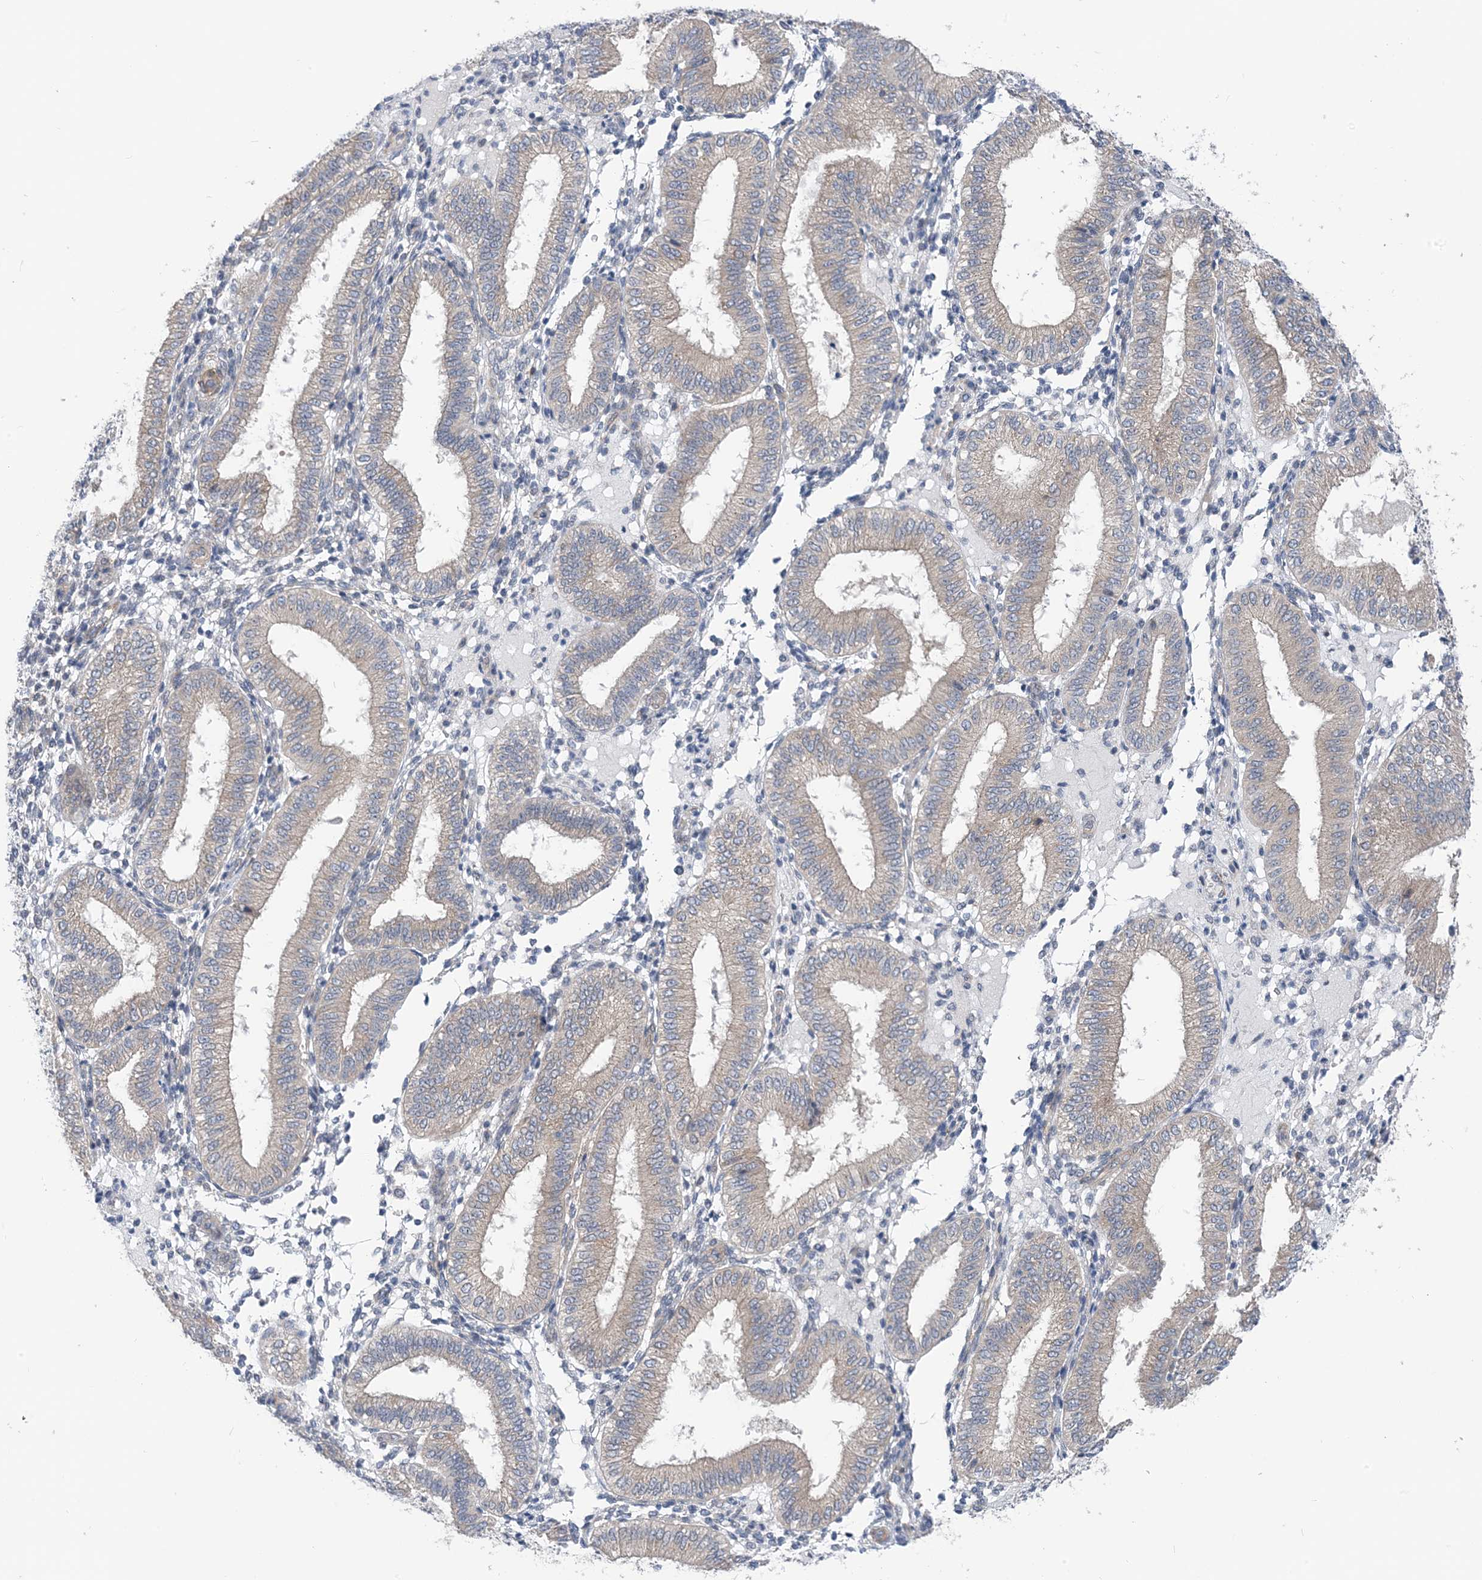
{"staining": {"intensity": "negative", "quantity": "none", "location": "none"}, "tissue": "endometrium", "cell_type": "Cells in endometrial stroma", "image_type": "normal", "snomed": [{"axis": "morphology", "description": "Normal tissue, NOS"}, {"axis": "topography", "description": "Endometrium"}], "caption": "Protein analysis of unremarkable endometrium demonstrates no significant staining in cells in endometrial stroma. Brightfield microscopy of immunohistochemistry stained with DAB (brown) and hematoxylin (blue), captured at high magnification.", "gene": "PLEKHA3", "patient": {"sex": "female", "age": 39}}